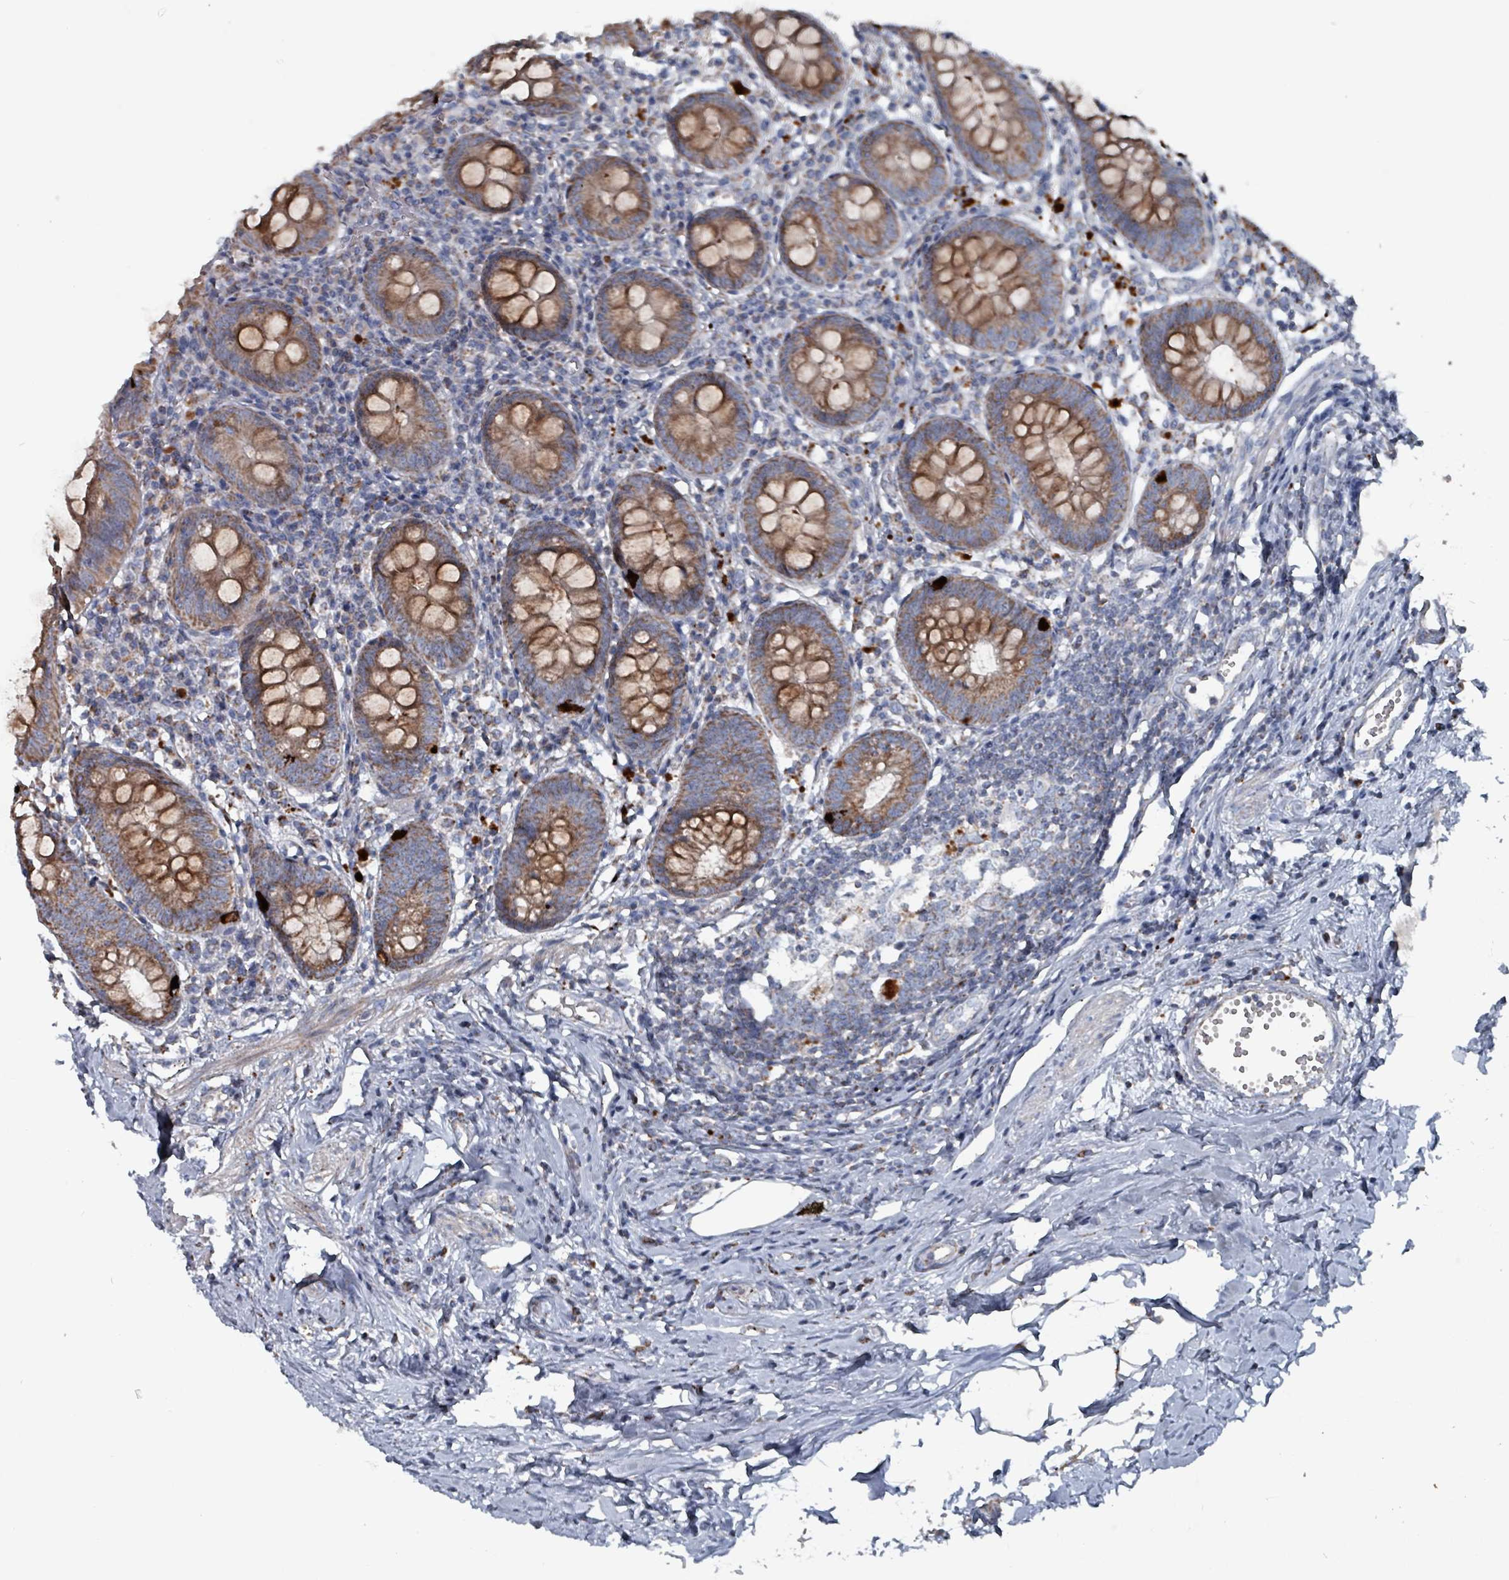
{"staining": {"intensity": "strong", "quantity": ">75%", "location": "cytoplasmic/membranous"}, "tissue": "appendix", "cell_type": "Glandular cells", "image_type": "normal", "snomed": [{"axis": "morphology", "description": "Normal tissue, NOS"}, {"axis": "topography", "description": "Appendix"}], "caption": "Immunohistochemistry of normal human appendix shows high levels of strong cytoplasmic/membranous positivity in approximately >75% of glandular cells.", "gene": "ABHD18", "patient": {"sex": "female", "age": 54}}